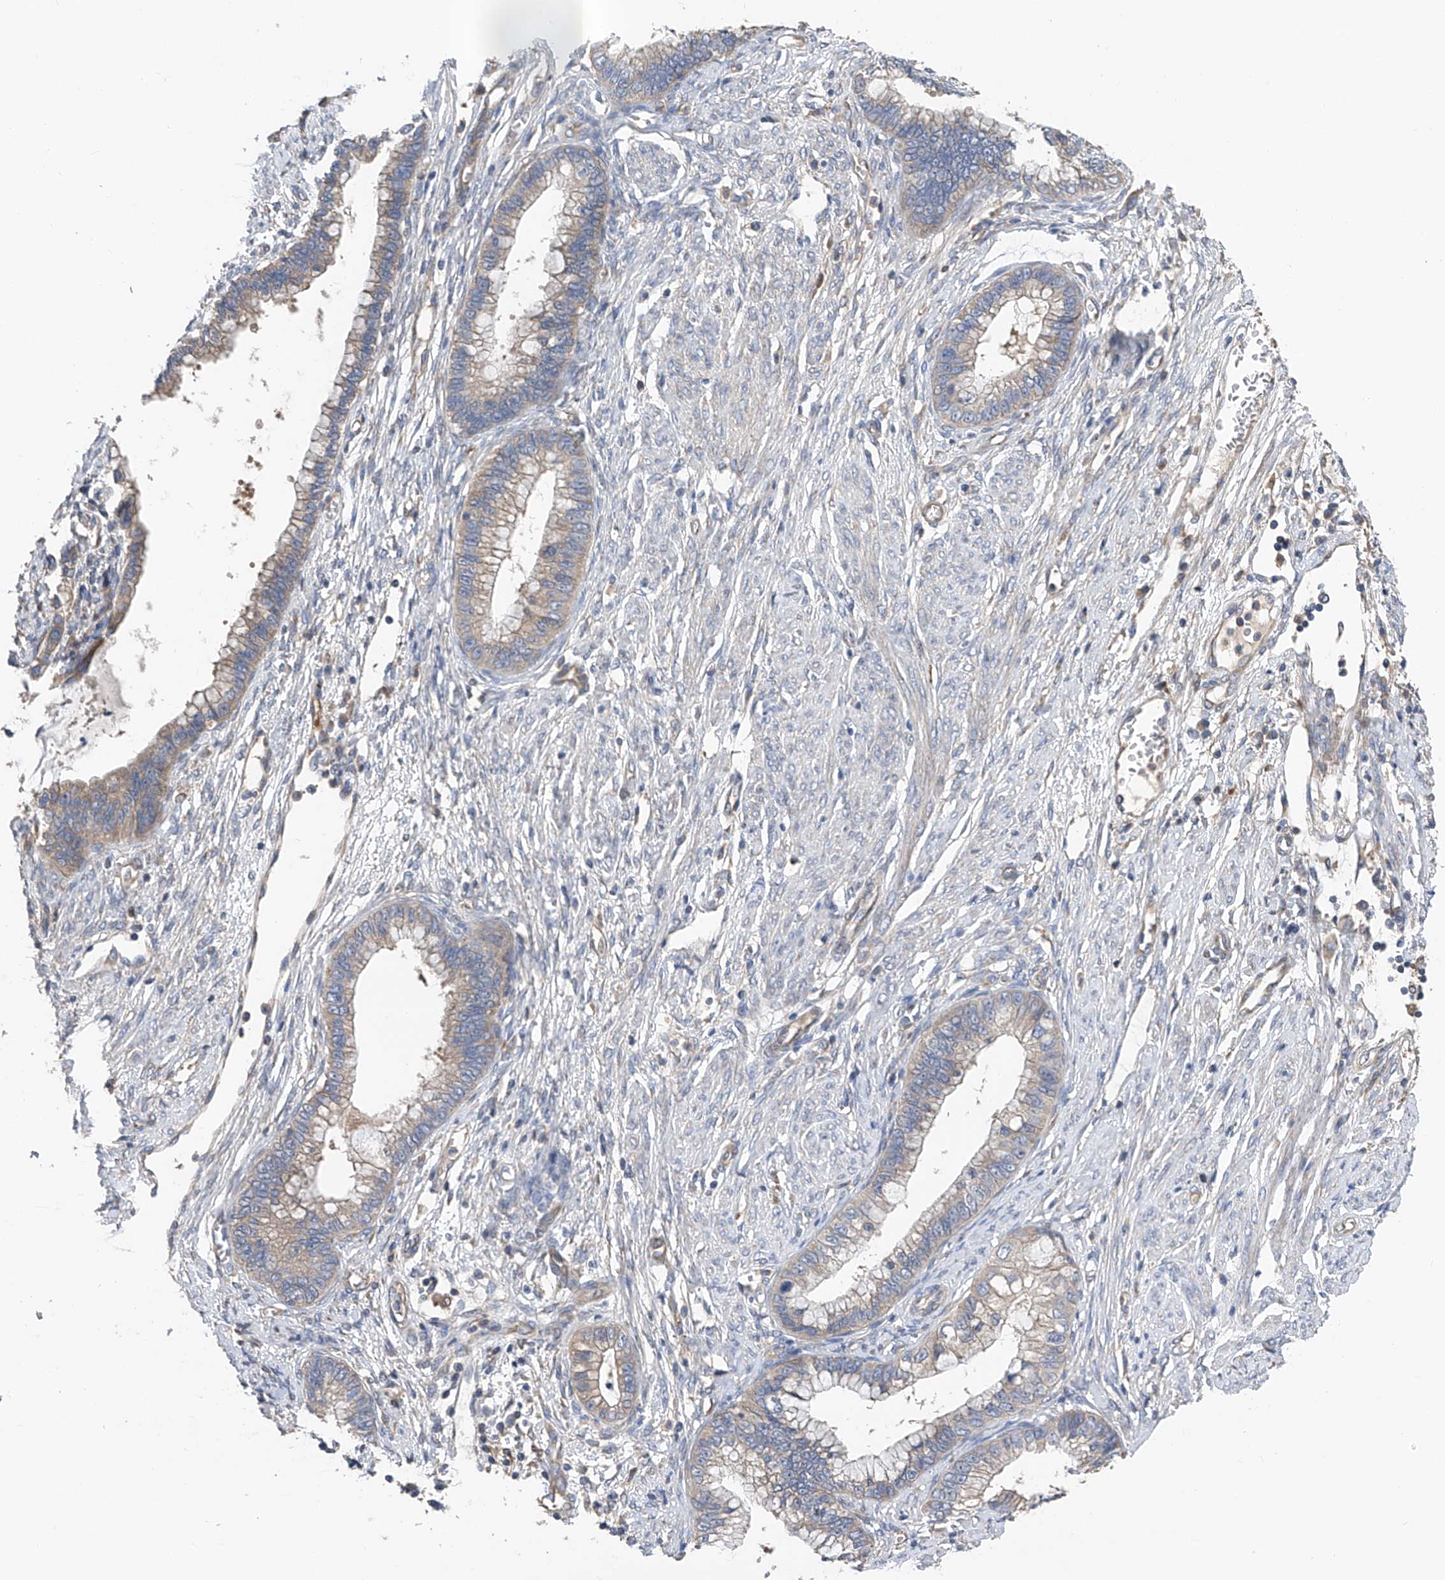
{"staining": {"intensity": "moderate", "quantity": "25%-75%", "location": "cytoplasmic/membranous"}, "tissue": "cervical cancer", "cell_type": "Tumor cells", "image_type": "cancer", "snomed": [{"axis": "morphology", "description": "Adenocarcinoma, NOS"}, {"axis": "topography", "description": "Cervix"}], "caption": "Human cervical cancer (adenocarcinoma) stained with a protein marker exhibits moderate staining in tumor cells.", "gene": "PTK2", "patient": {"sex": "female", "age": 44}}